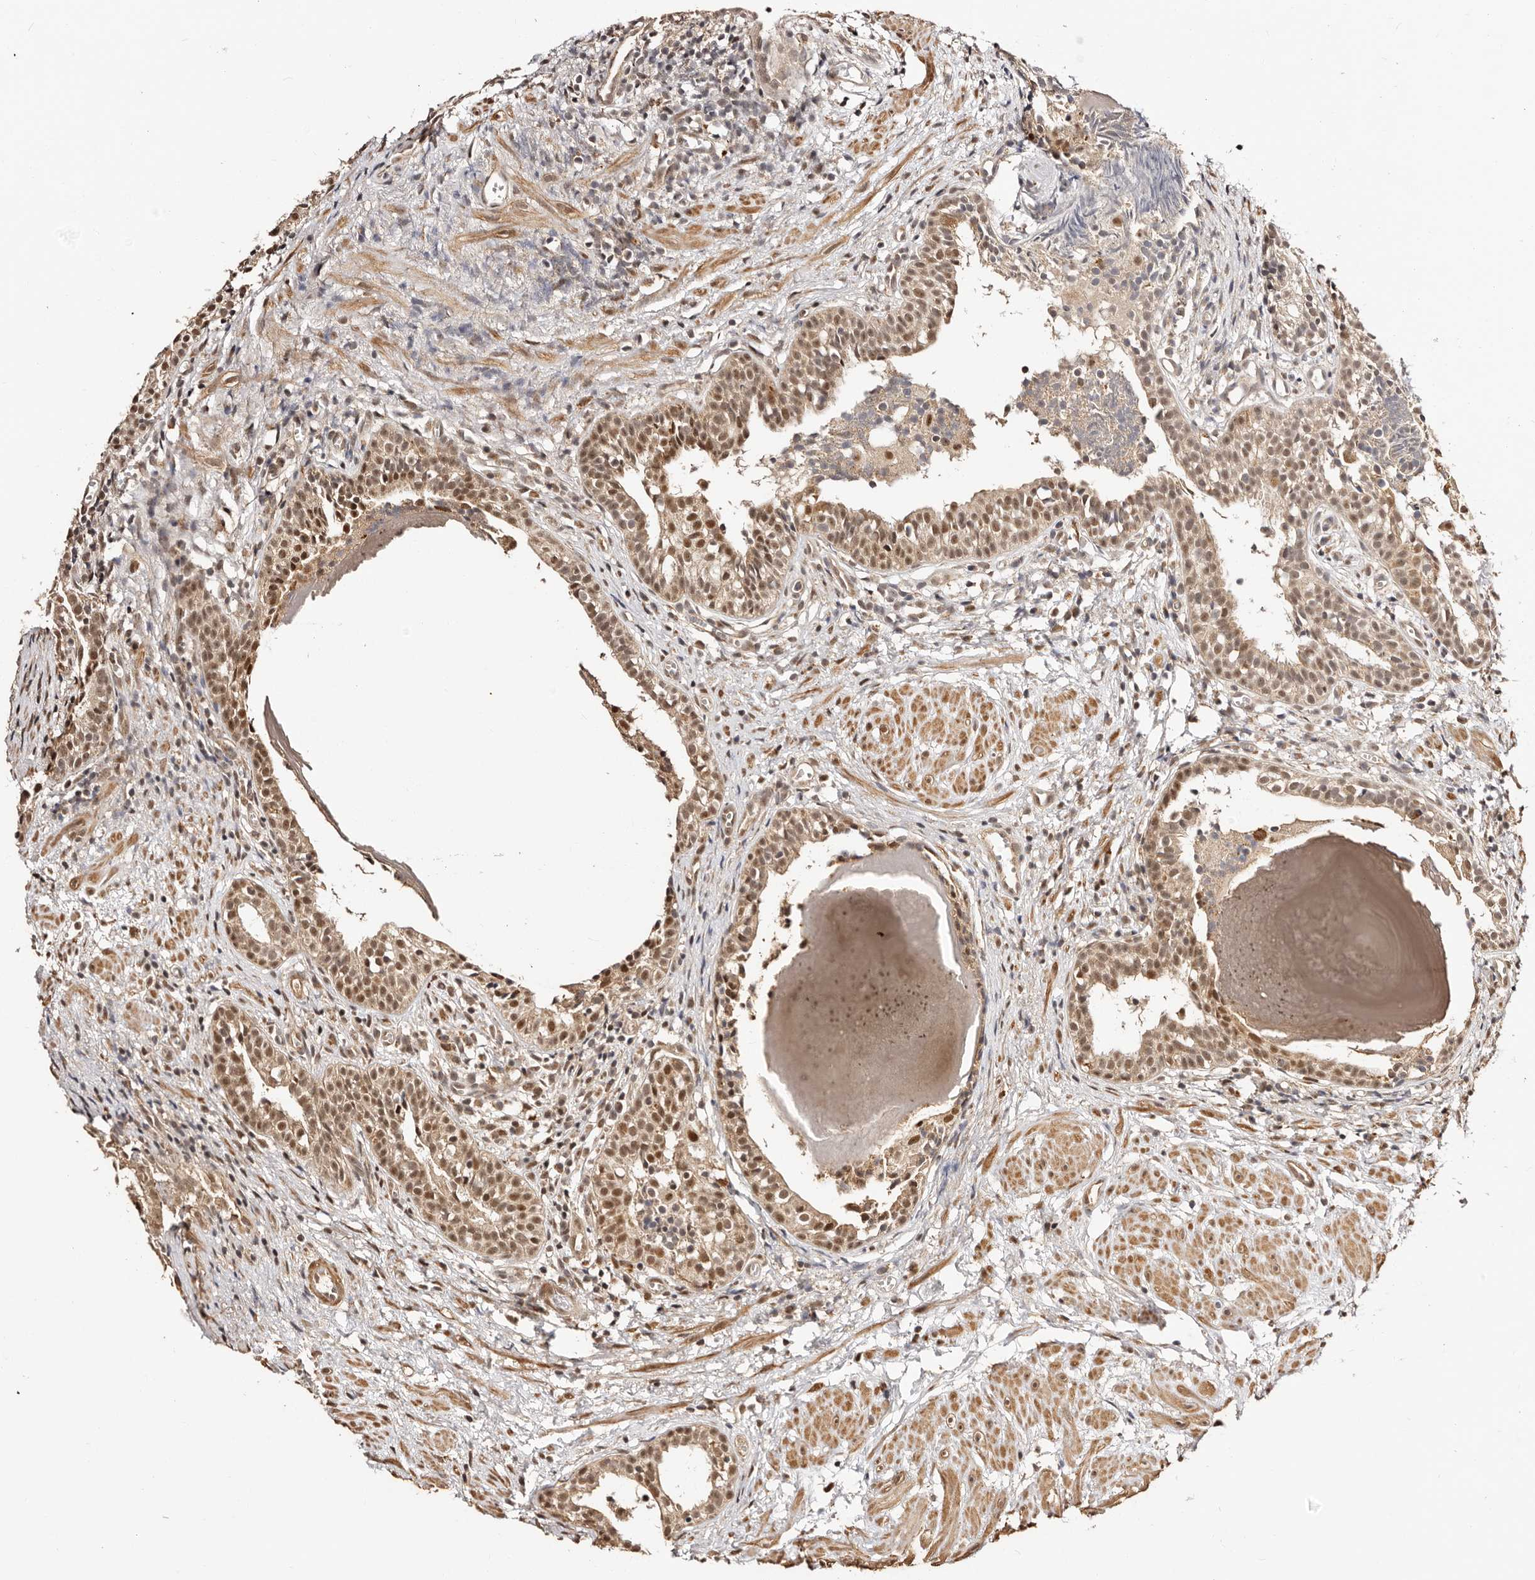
{"staining": {"intensity": "moderate", "quantity": ">75%", "location": "cytoplasmic/membranous,nuclear"}, "tissue": "prostate cancer", "cell_type": "Tumor cells", "image_type": "cancer", "snomed": [{"axis": "morphology", "description": "Adenocarcinoma, Low grade"}, {"axis": "topography", "description": "Prostate"}], "caption": "Tumor cells display moderate cytoplasmic/membranous and nuclear staining in about >75% of cells in prostate cancer.", "gene": "CTNNBL1", "patient": {"sex": "male", "age": 88}}